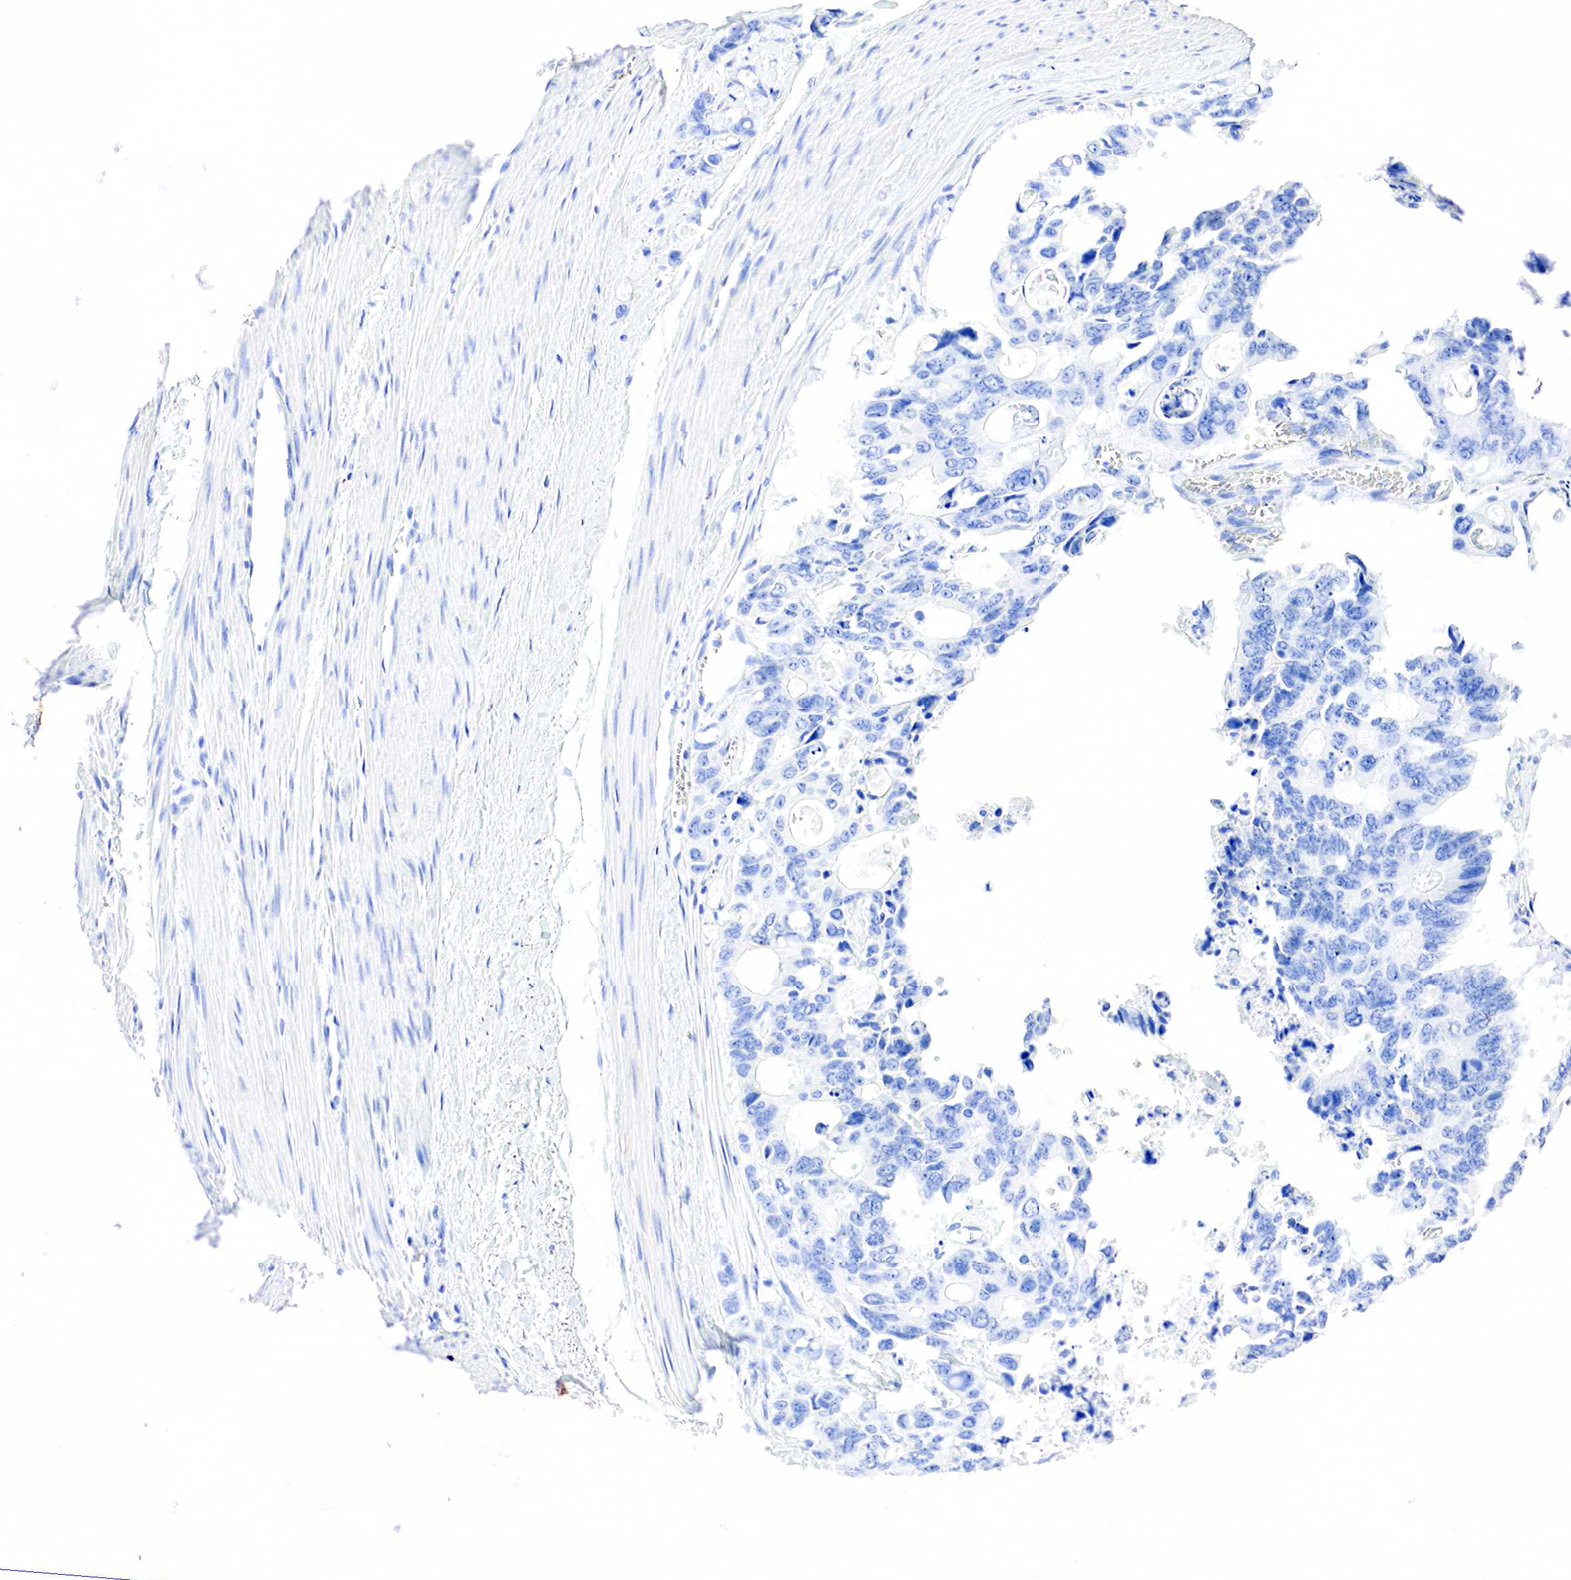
{"staining": {"intensity": "negative", "quantity": "none", "location": "none"}, "tissue": "colorectal cancer", "cell_type": "Tumor cells", "image_type": "cancer", "snomed": [{"axis": "morphology", "description": "Adenocarcinoma, NOS"}, {"axis": "topography", "description": "Rectum"}], "caption": "Immunohistochemical staining of human colorectal cancer (adenocarcinoma) demonstrates no significant expression in tumor cells.", "gene": "PTH", "patient": {"sex": "male", "age": 76}}